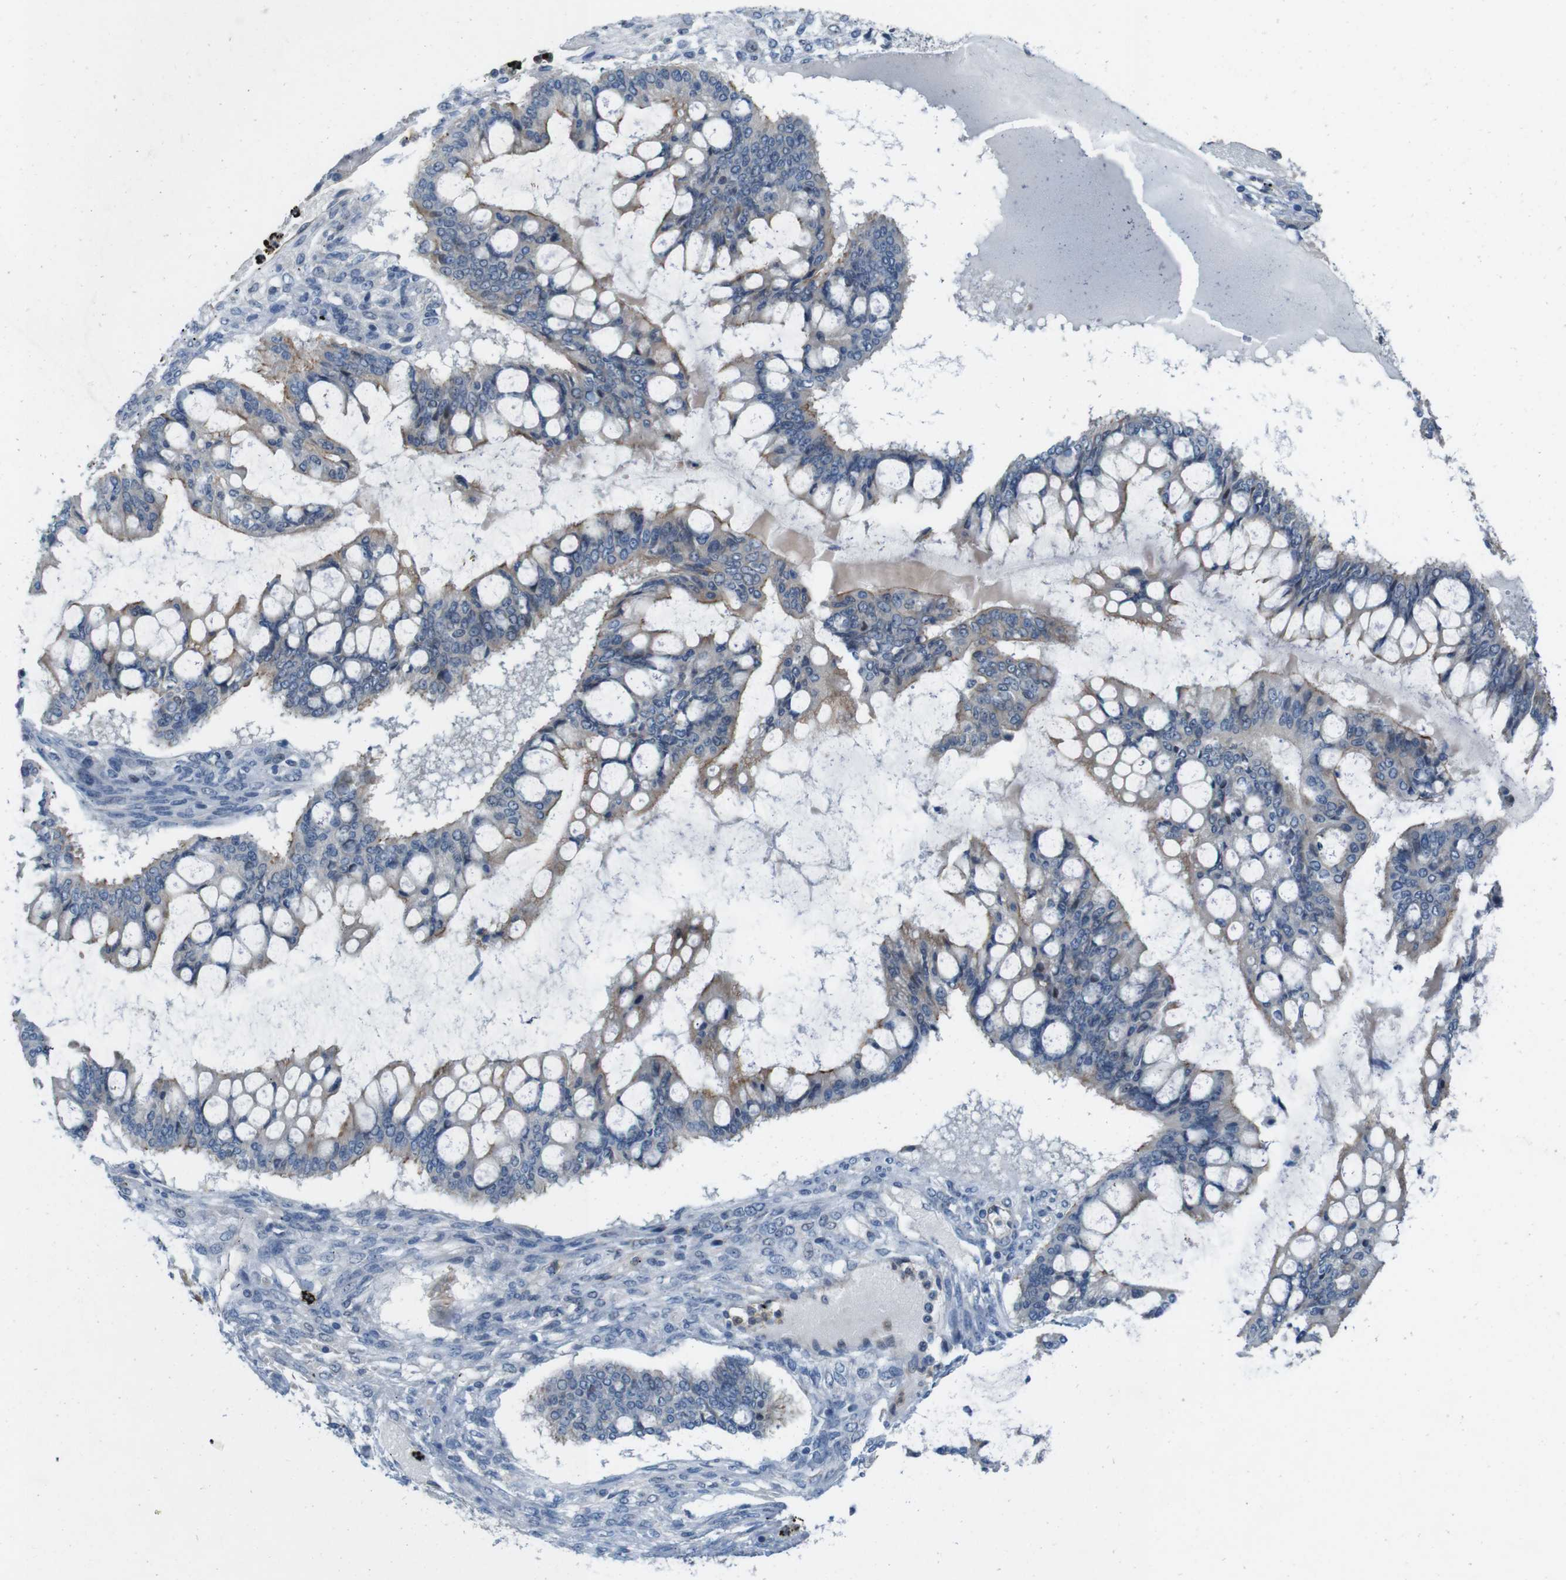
{"staining": {"intensity": "weak", "quantity": "25%-75%", "location": "cytoplasmic/membranous"}, "tissue": "ovarian cancer", "cell_type": "Tumor cells", "image_type": "cancer", "snomed": [{"axis": "morphology", "description": "Cystadenocarcinoma, mucinous, NOS"}, {"axis": "topography", "description": "Ovary"}], "caption": "High-magnification brightfield microscopy of ovarian mucinous cystadenocarcinoma stained with DAB (3,3'-diaminobenzidine) (brown) and counterstained with hematoxylin (blue). tumor cells exhibit weak cytoplasmic/membranous expression is seen in approximately25%-75% of cells.", "gene": "SKI", "patient": {"sex": "female", "age": 73}}